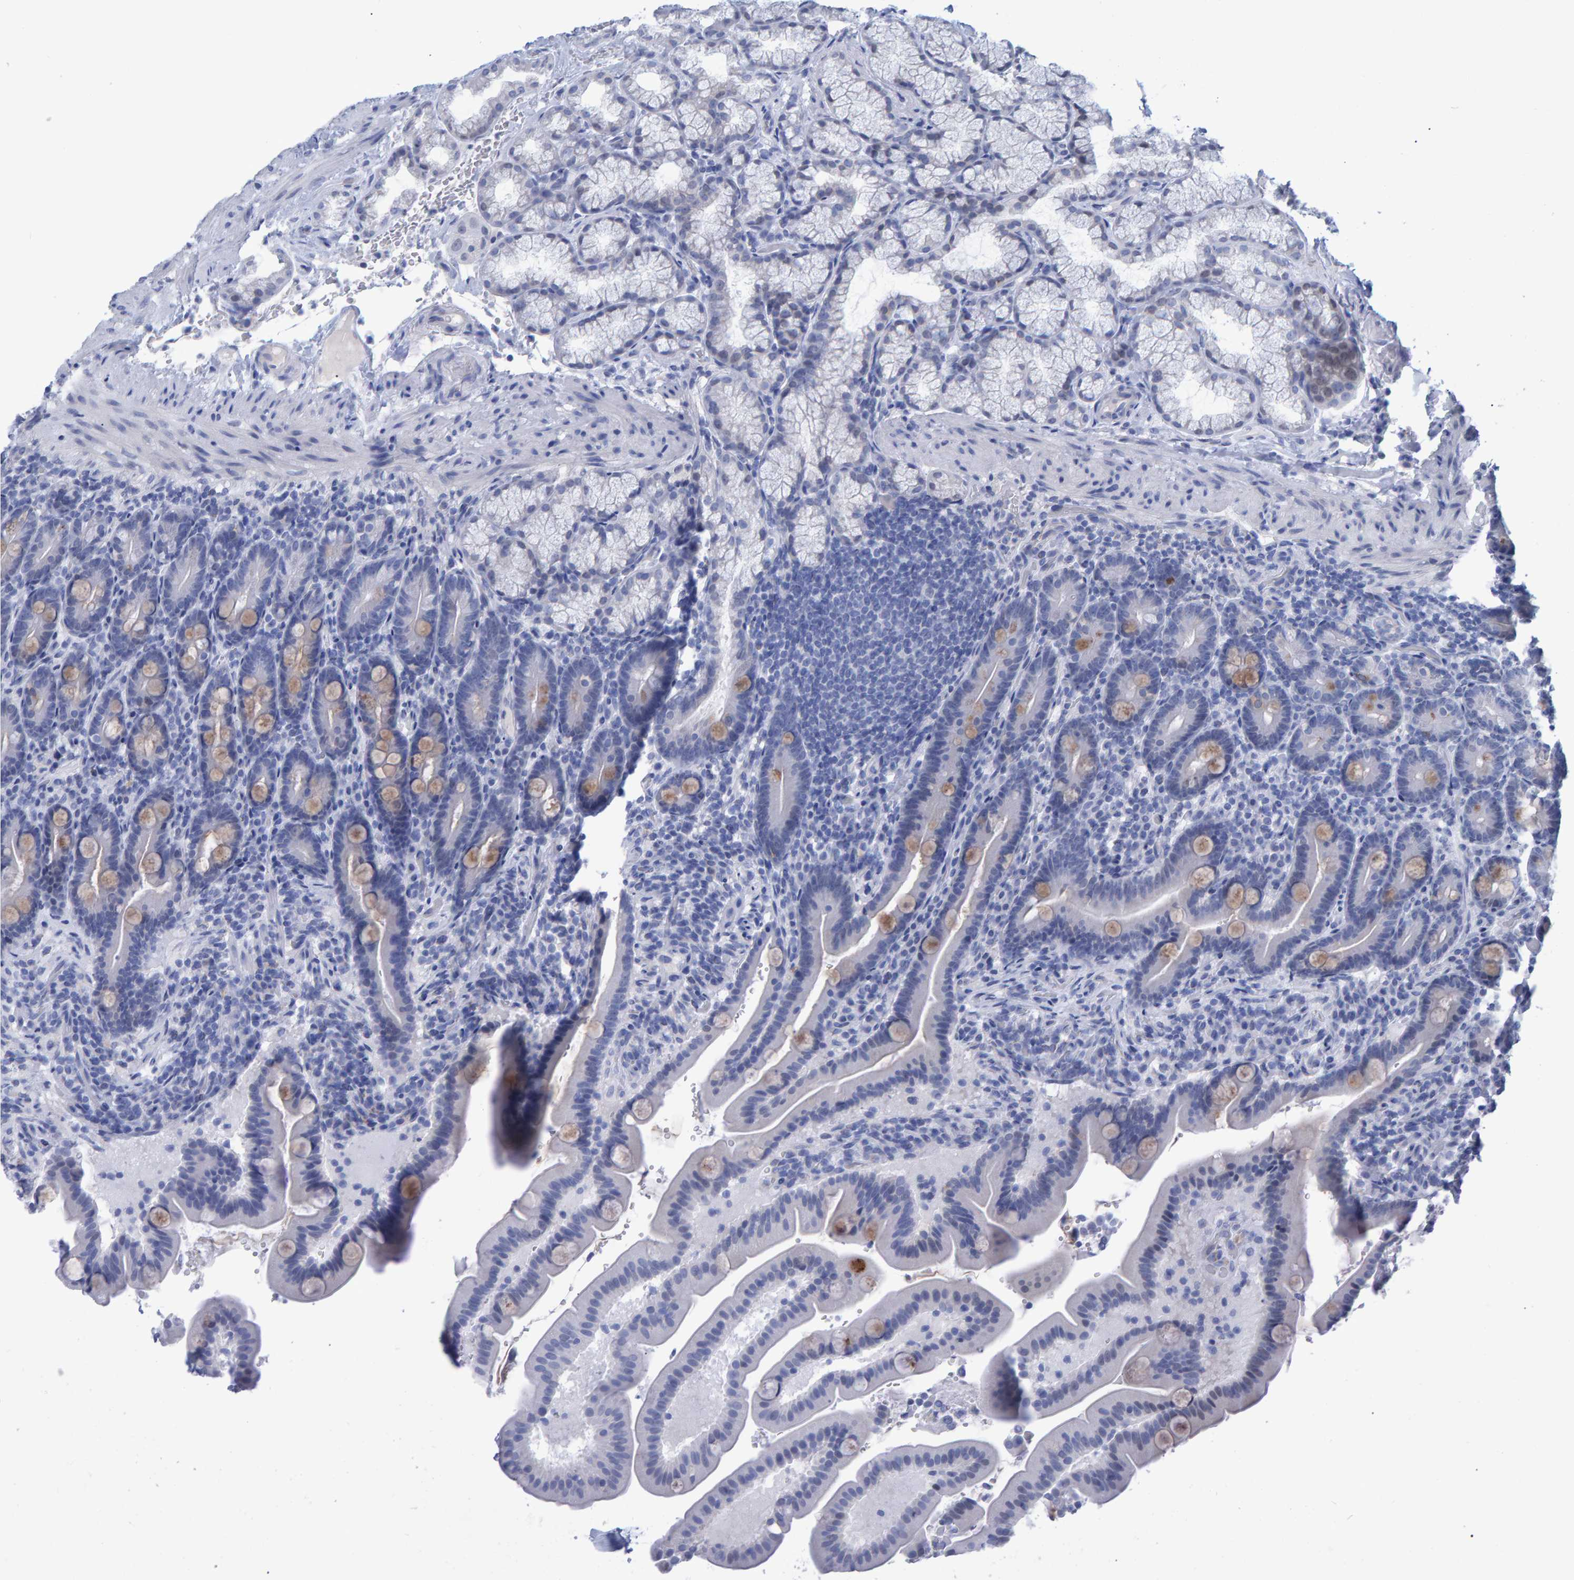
{"staining": {"intensity": "weak", "quantity": "<25%", "location": "cytoplasmic/membranous"}, "tissue": "duodenum", "cell_type": "Glandular cells", "image_type": "normal", "snomed": [{"axis": "morphology", "description": "Normal tissue, NOS"}, {"axis": "topography", "description": "Duodenum"}], "caption": "High power microscopy photomicrograph of an IHC image of normal duodenum, revealing no significant staining in glandular cells.", "gene": "PROCA1", "patient": {"sex": "male", "age": 54}}